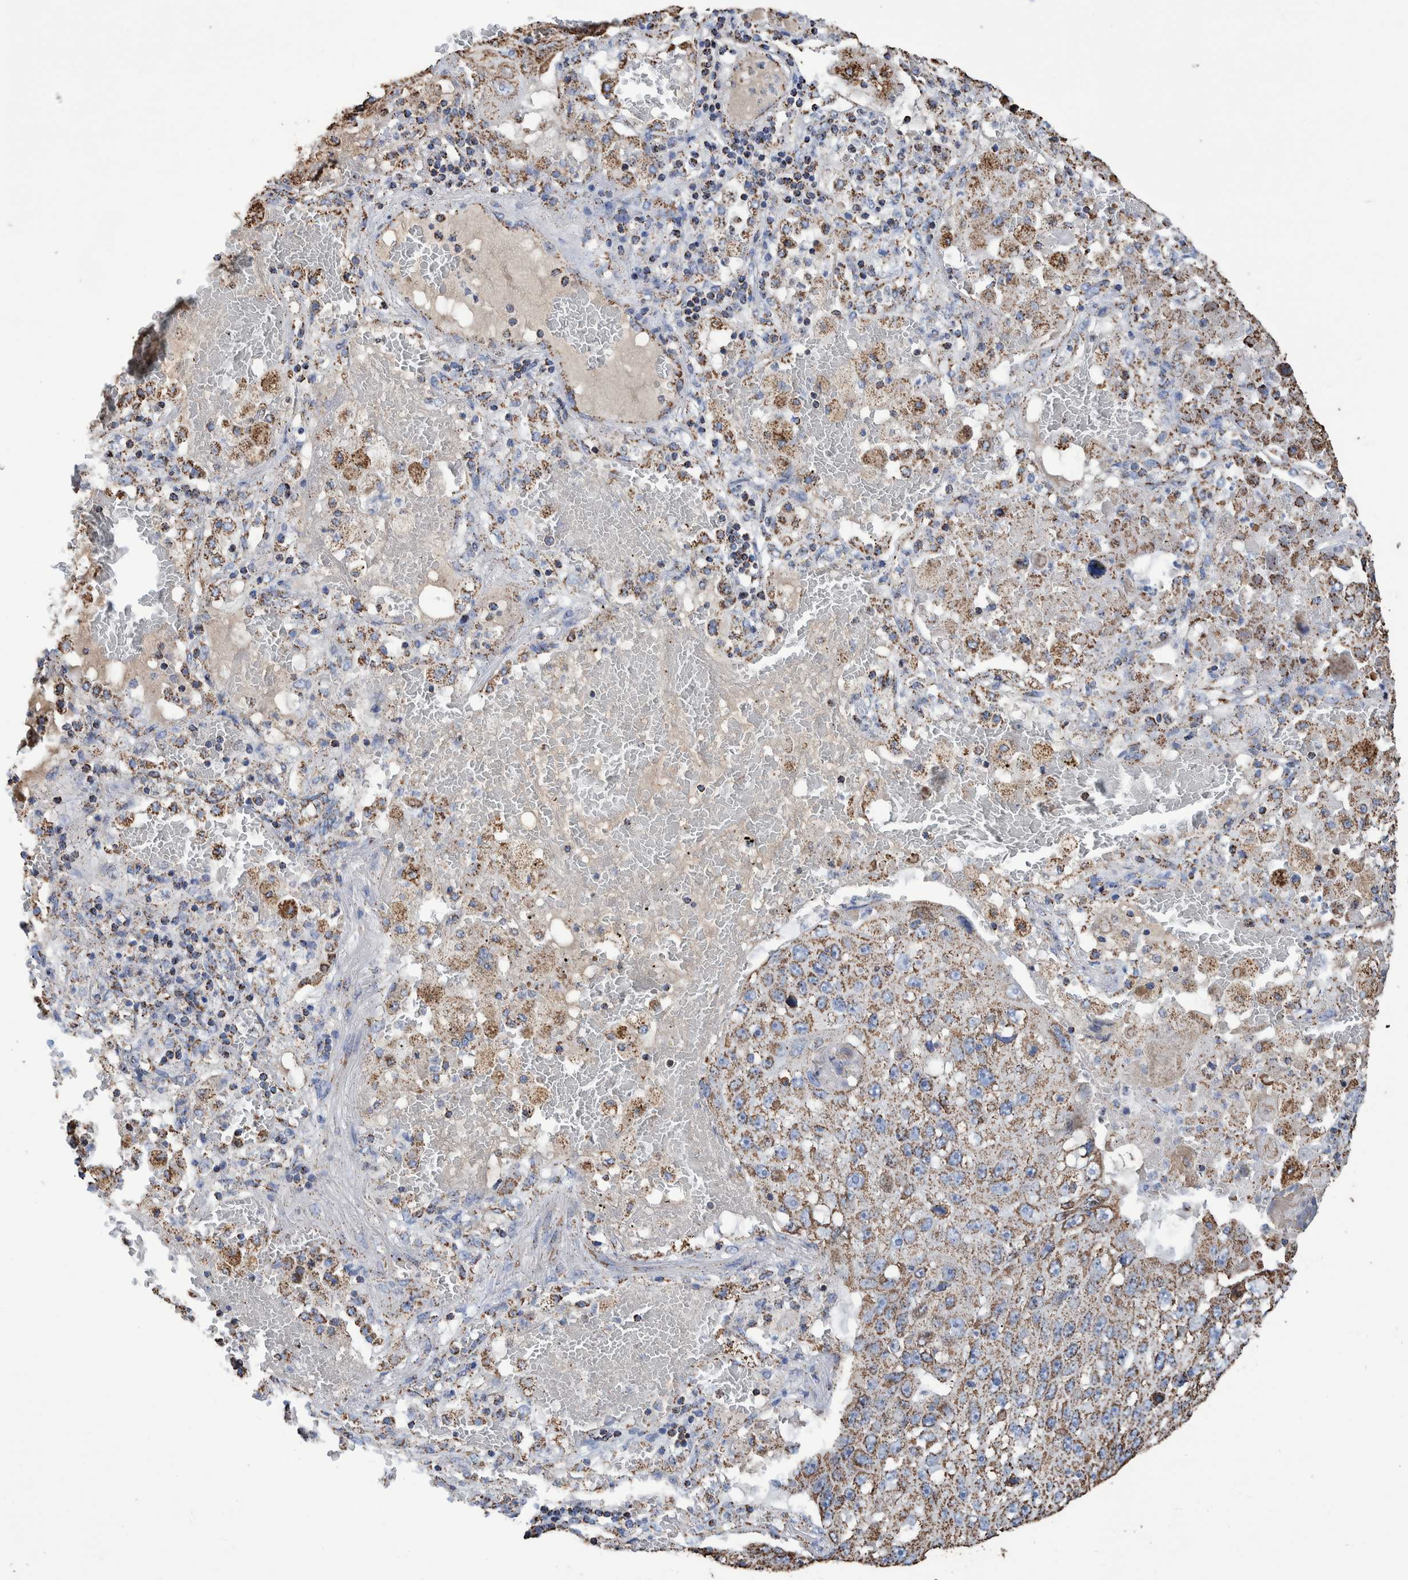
{"staining": {"intensity": "moderate", "quantity": ">75%", "location": "cytoplasmic/membranous"}, "tissue": "lung cancer", "cell_type": "Tumor cells", "image_type": "cancer", "snomed": [{"axis": "morphology", "description": "Squamous cell carcinoma, NOS"}, {"axis": "topography", "description": "Lung"}], "caption": "Moderate cytoplasmic/membranous protein expression is seen in approximately >75% of tumor cells in lung squamous cell carcinoma.", "gene": "VPS26C", "patient": {"sex": "male", "age": 61}}